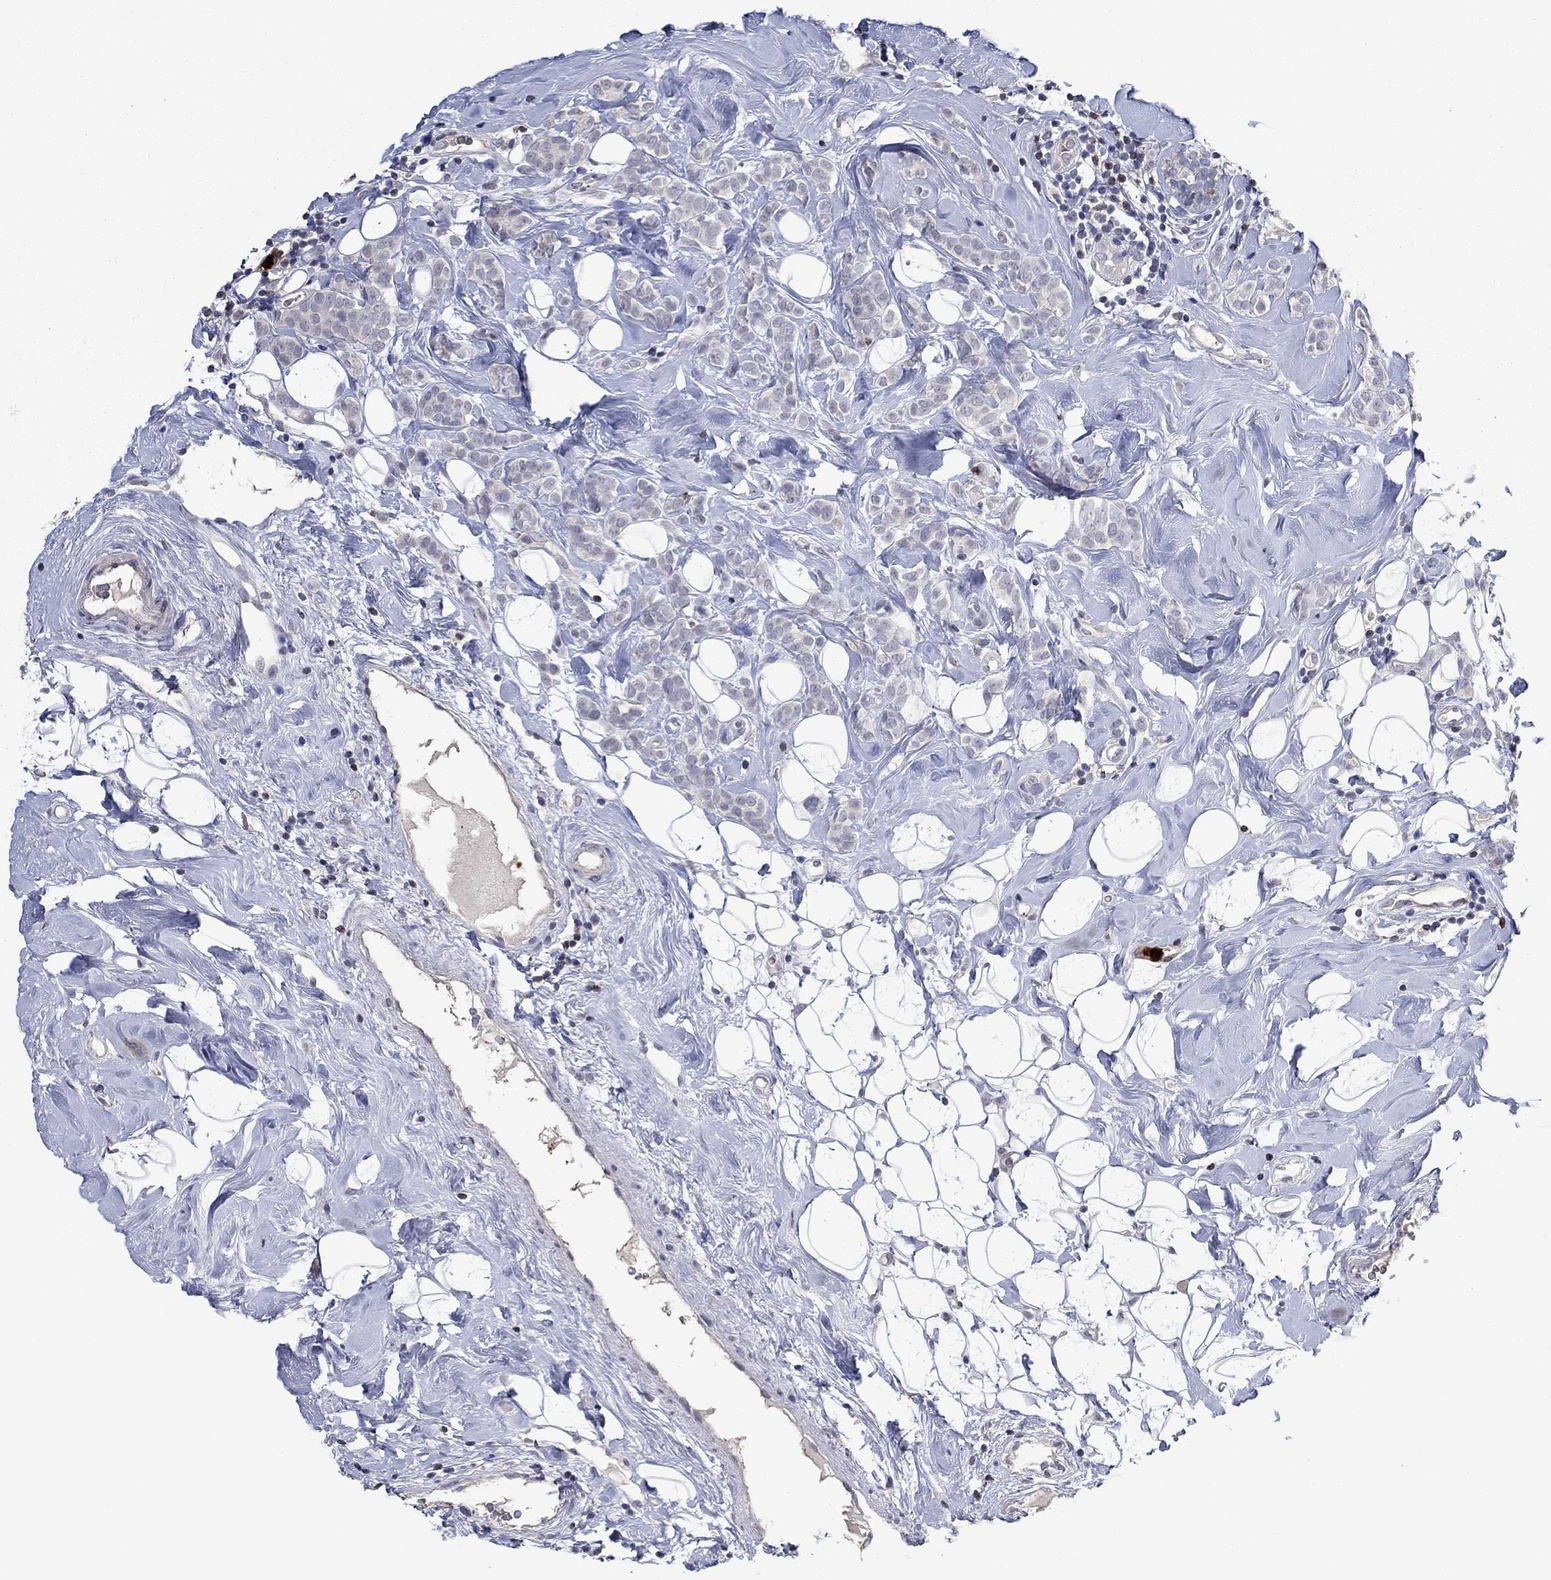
{"staining": {"intensity": "negative", "quantity": "none", "location": "none"}, "tissue": "breast cancer", "cell_type": "Tumor cells", "image_type": "cancer", "snomed": [{"axis": "morphology", "description": "Lobular carcinoma"}, {"axis": "topography", "description": "Breast"}], "caption": "The photomicrograph demonstrates no significant expression in tumor cells of breast cancer (lobular carcinoma).", "gene": "CCL5", "patient": {"sex": "female", "age": 49}}